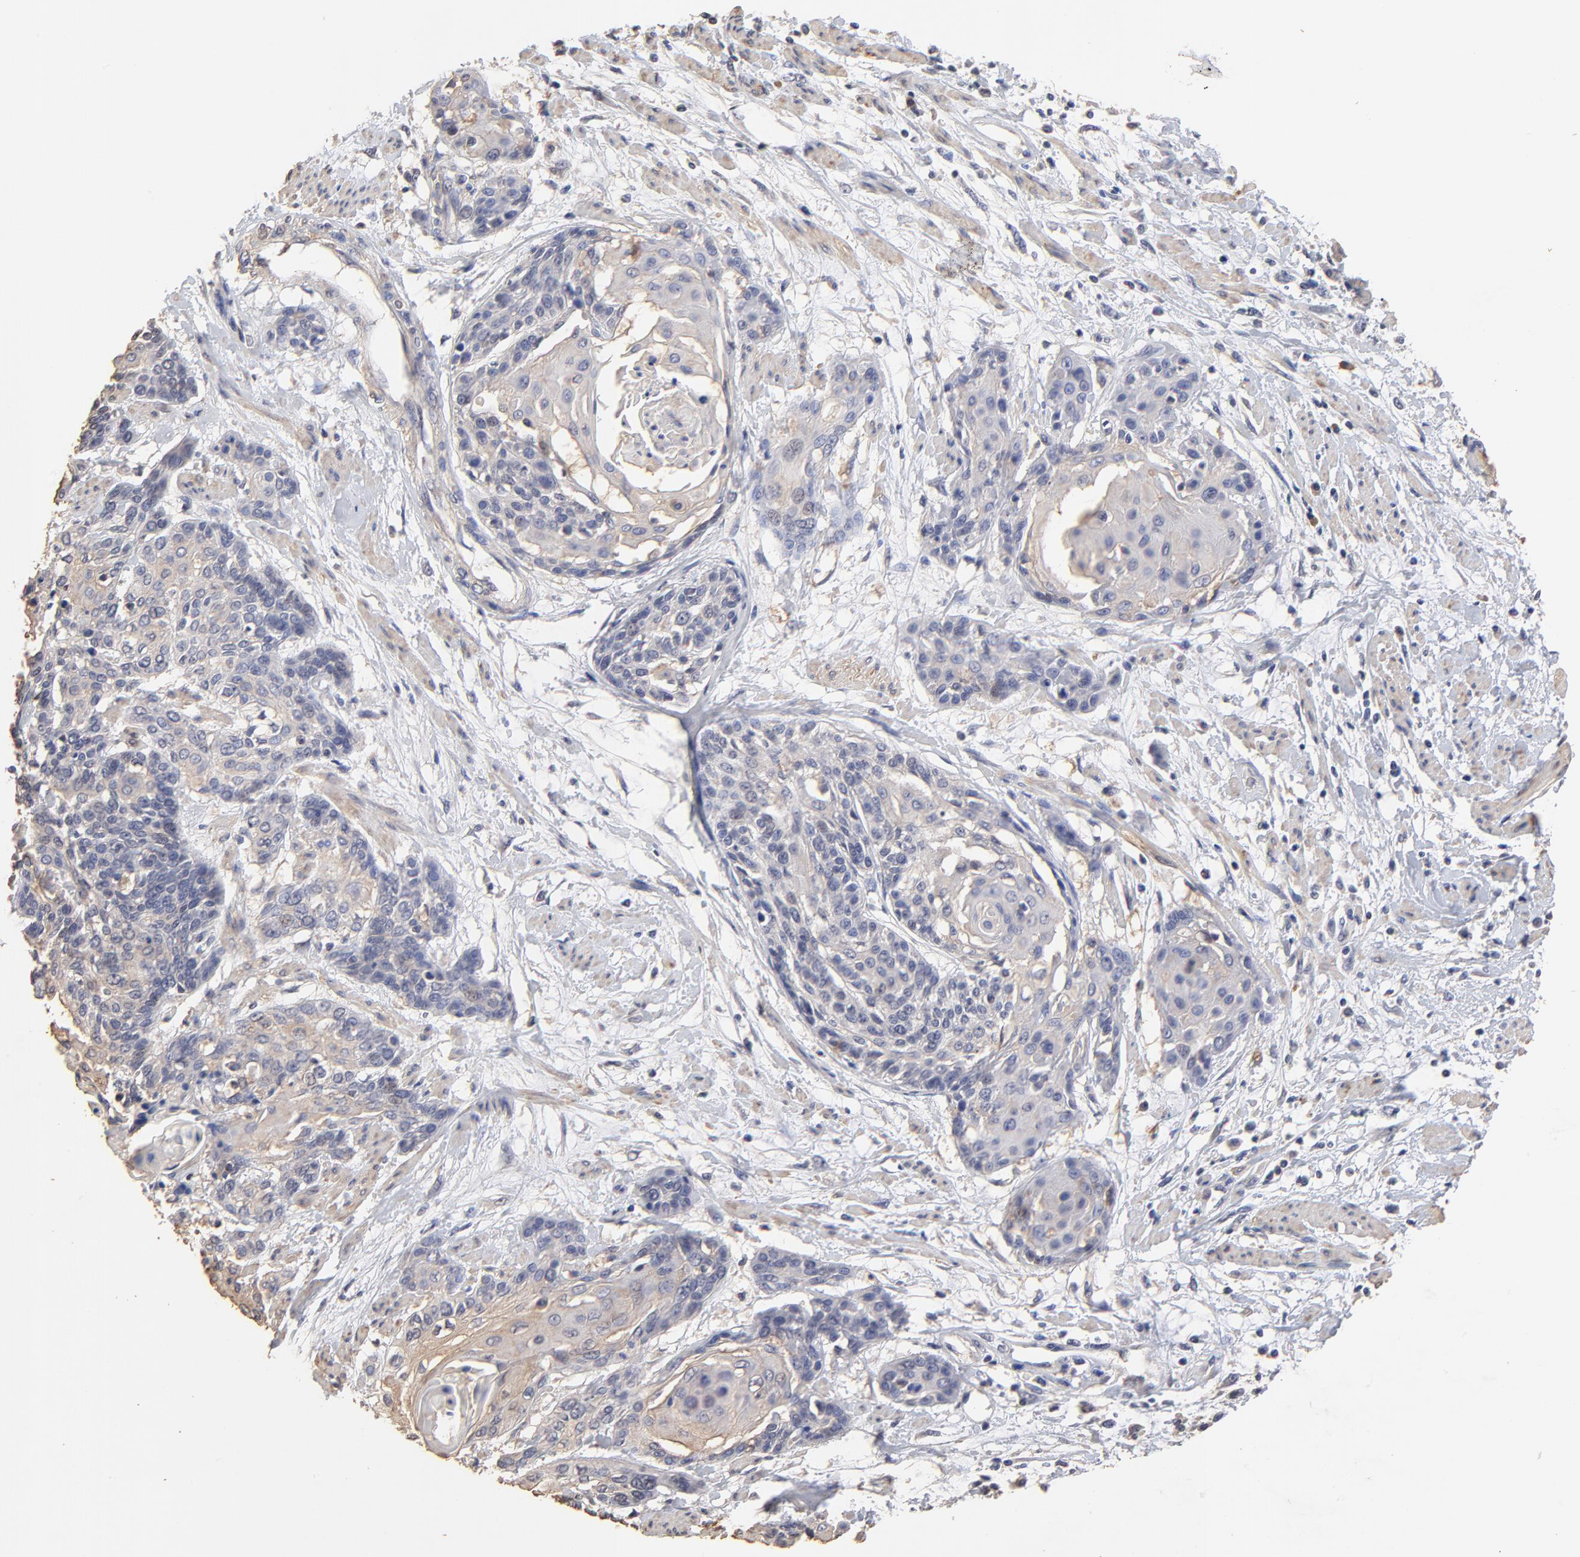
{"staining": {"intensity": "weak", "quantity": "<25%", "location": "cytoplasmic/membranous"}, "tissue": "cervical cancer", "cell_type": "Tumor cells", "image_type": "cancer", "snomed": [{"axis": "morphology", "description": "Squamous cell carcinoma, NOS"}, {"axis": "topography", "description": "Cervix"}], "caption": "A high-resolution photomicrograph shows IHC staining of cervical squamous cell carcinoma, which reveals no significant expression in tumor cells.", "gene": "TWNK", "patient": {"sex": "female", "age": 57}}